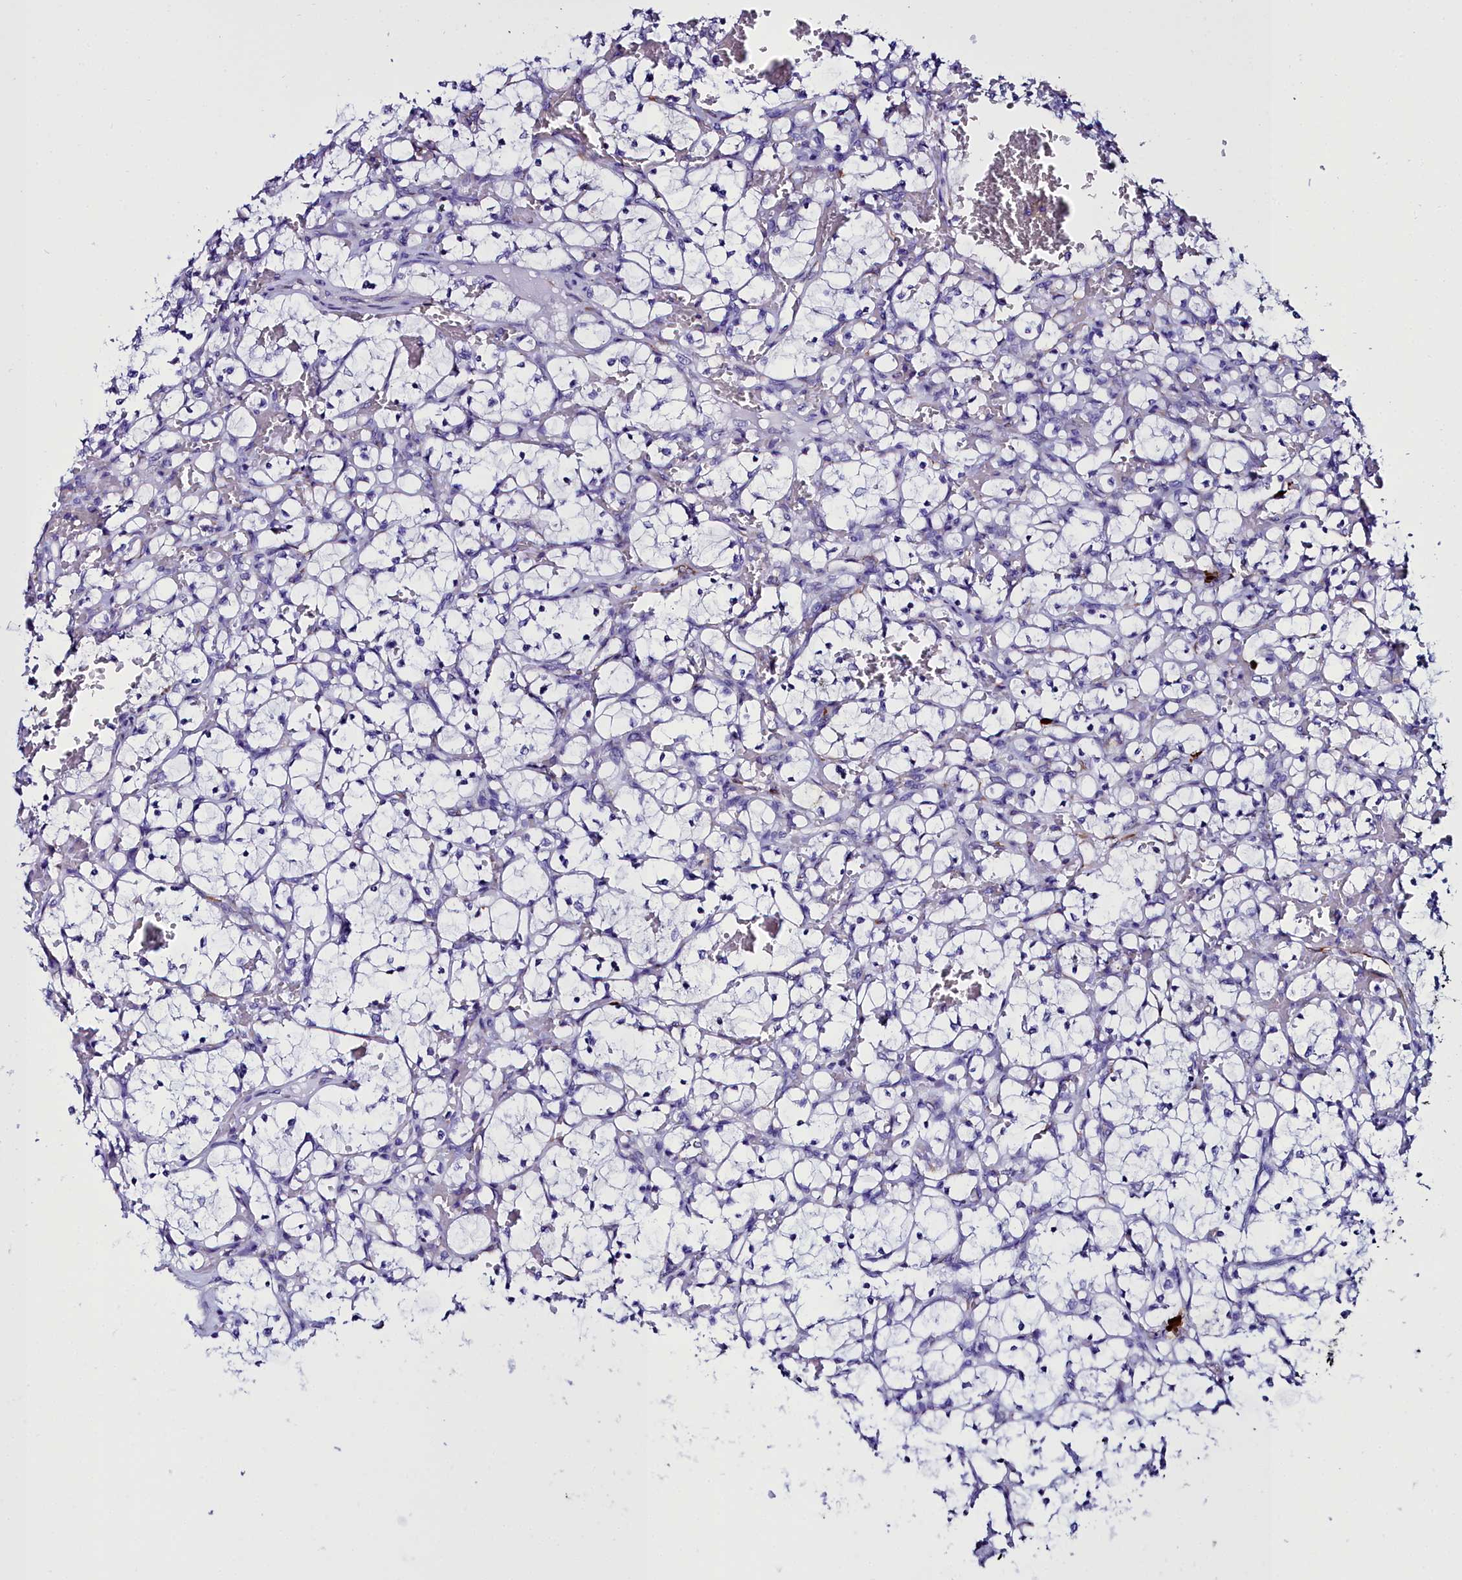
{"staining": {"intensity": "negative", "quantity": "none", "location": "none"}, "tissue": "renal cancer", "cell_type": "Tumor cells", "image_type": "cancer", "snomed": [{"axis": "morphology", "description": "Adenocarcinoma, NOS"}, {"axis": "topography", "description": "Kidney"}], "caption": "IHC image of human adenocarcinoma (renal) stained for a protein (brown), which exhibits no expression in tumor cells.", "gene": "TXNDC5", "patient": {"sex": "female", "age": 69}}